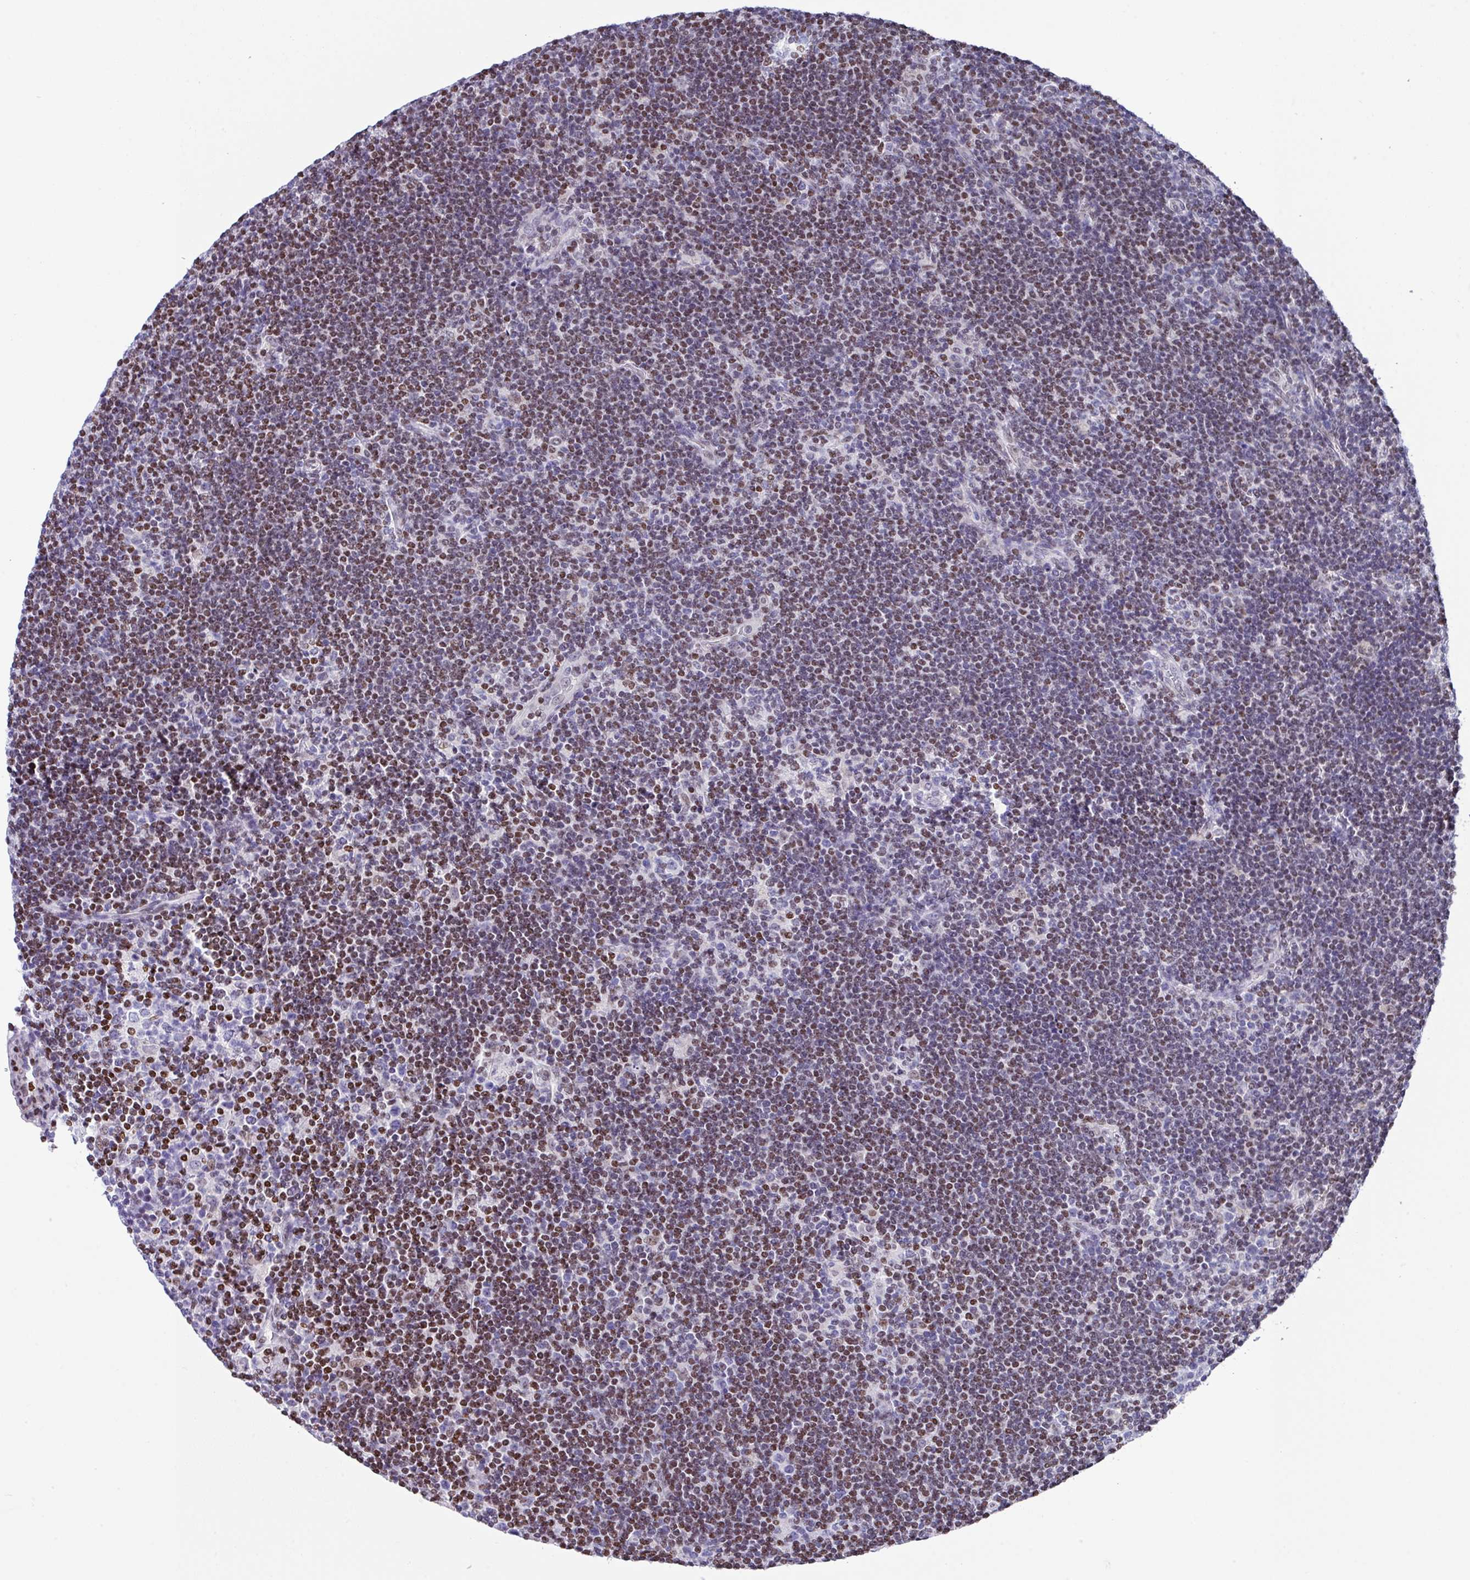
{"staining": {"intensity": "moderate", "quantity": "25%-75%", "location": "nuclear"}, "tissue": "lymphoma", "cell_type": "Tumor cells", "image_type": "cancer", "snomed": [{"axis": "morphology", "description": "Hodgkin's disease, NOS"}, {"axis": "topography", "description": "Lymph node"}], "caption": "Moderate nuclear expression for a protein is identified in about 25%-75% of tumor cells of lymphoma using immunohistochemistry.", "gene": "TCF3", "patient": {"sex": "female", "age": 57}}